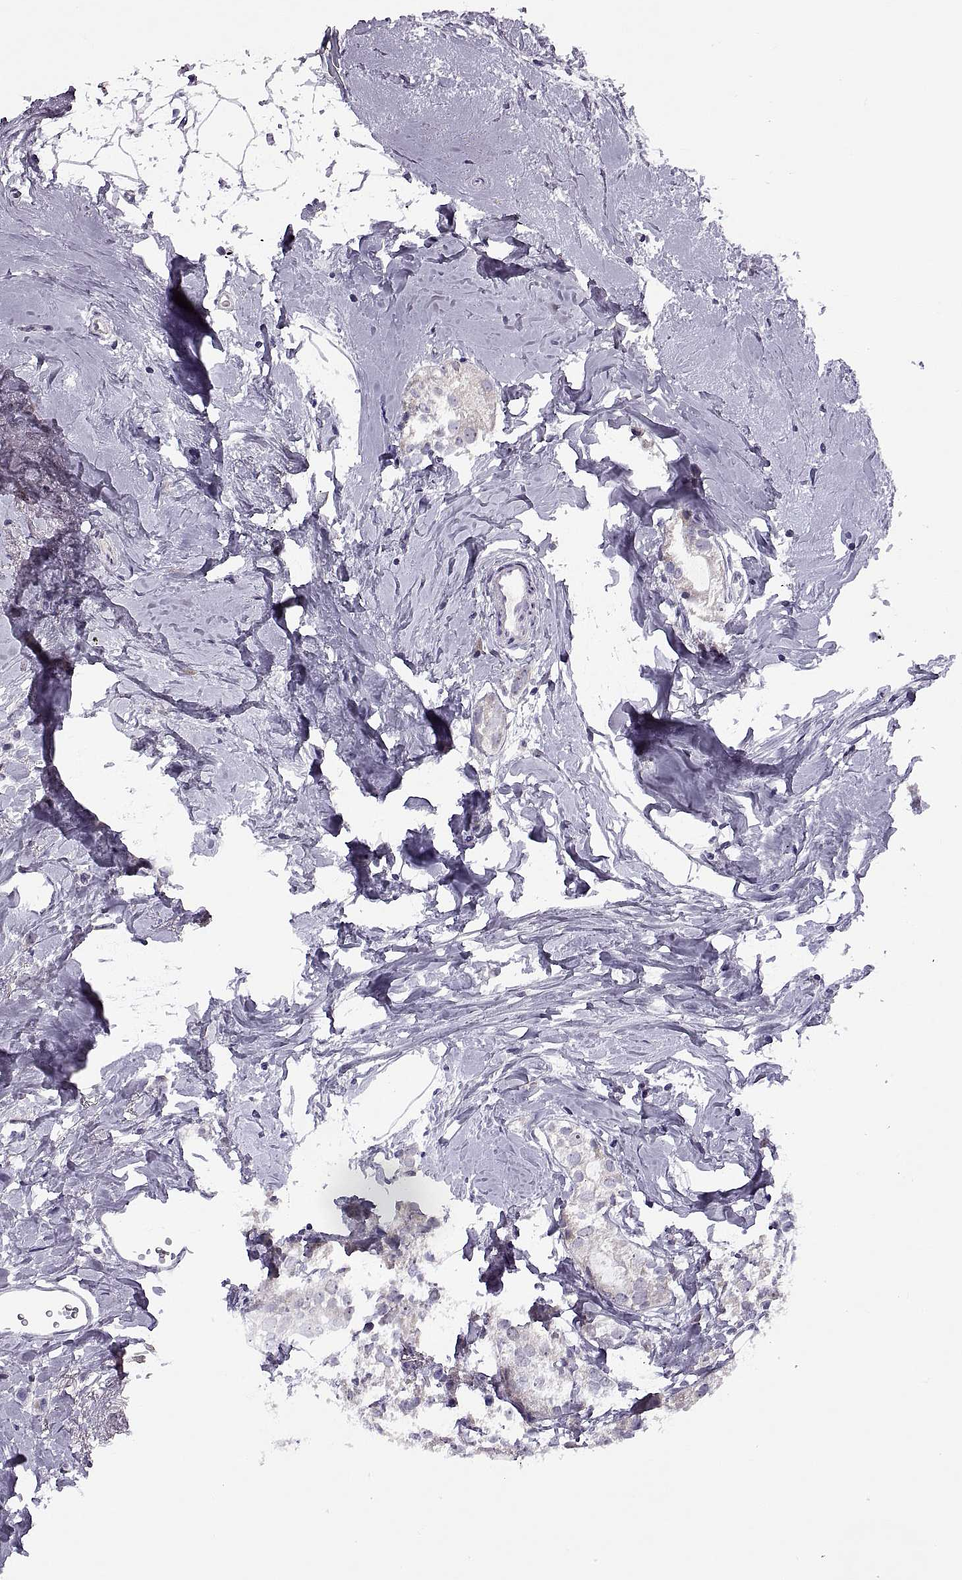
{"staining": {"intensity": "negative", "quantity": "none", "location": "none"}, "tissue": "breast cancer", "cell_type": "Tumor cells", "image_type": "cancer", "snomed": [{"axis": "morphology", "description": "Duct carcinoma"}, {"axis": "topography", "description": "Breast"}], "caption": "Human intraductal carcinoma (breast) stained for a protein using immunohistochemistry shows no staining in tumor cells.", "gene": "MAGEB1", "patient": {"sex": "female", "age": 40}}